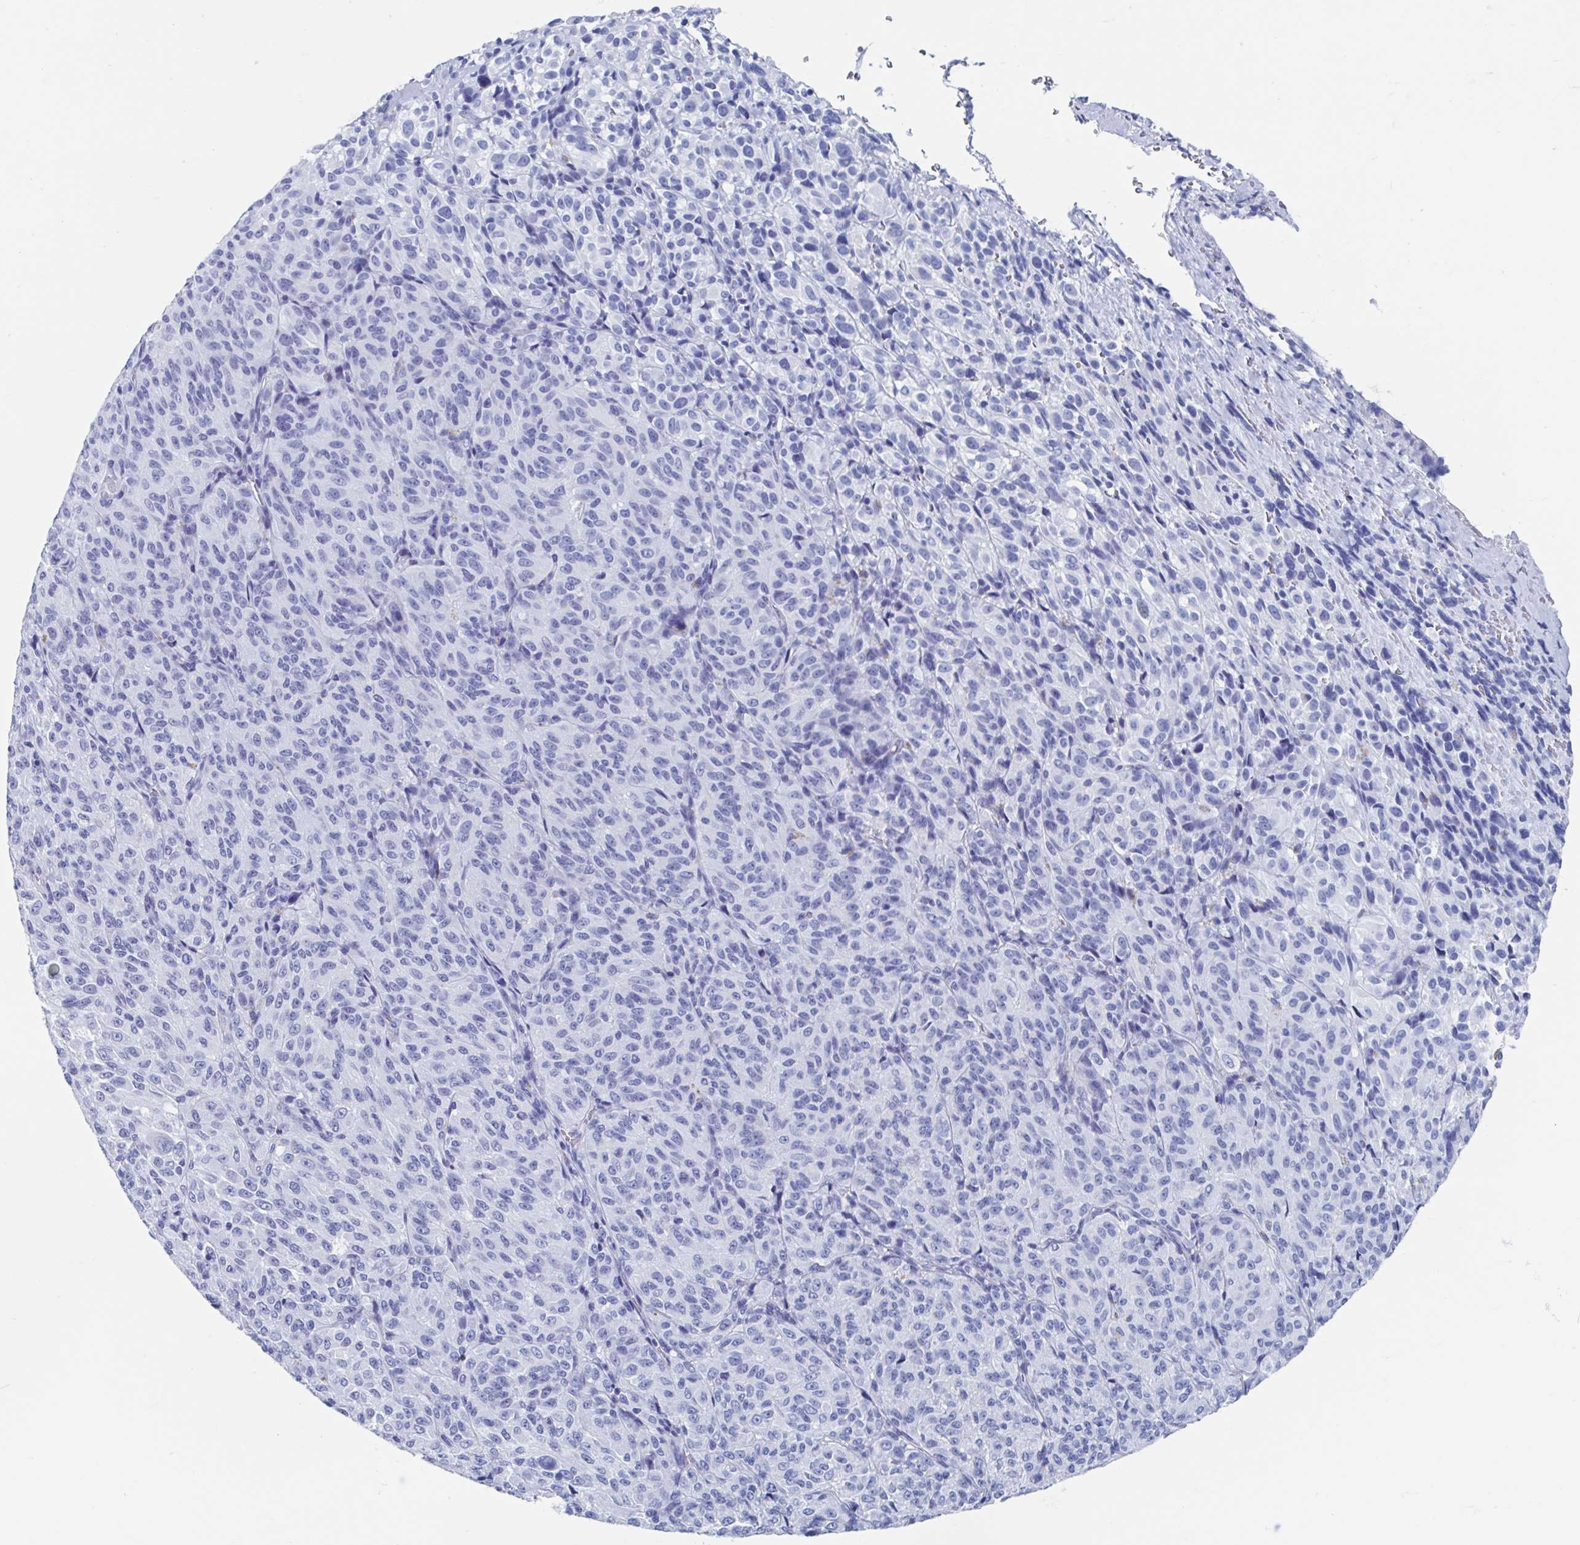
{"staining": {"intensity": "negative", "quantity": "none", "location": "none"}, "tissue": "melanoma", "cell_type": "Tumor cells", "image_type": "cancer", "snomed": [{"axis": "morphology", "description": "Malignant melanoma, Metastatic site"}, {"axis": "topography", "description": "Brain"}], "caption": "High magnification brightfield microscopy of malignant melanoma (metastatic site) stained with DAB (3,3'-diaminobenzidine) (brown) and counterstained with hematoxylin (blue): tumor cells show no significant positivity.", "gene": "C10orf53", "patient": {"sex": "female", "age": 56}}